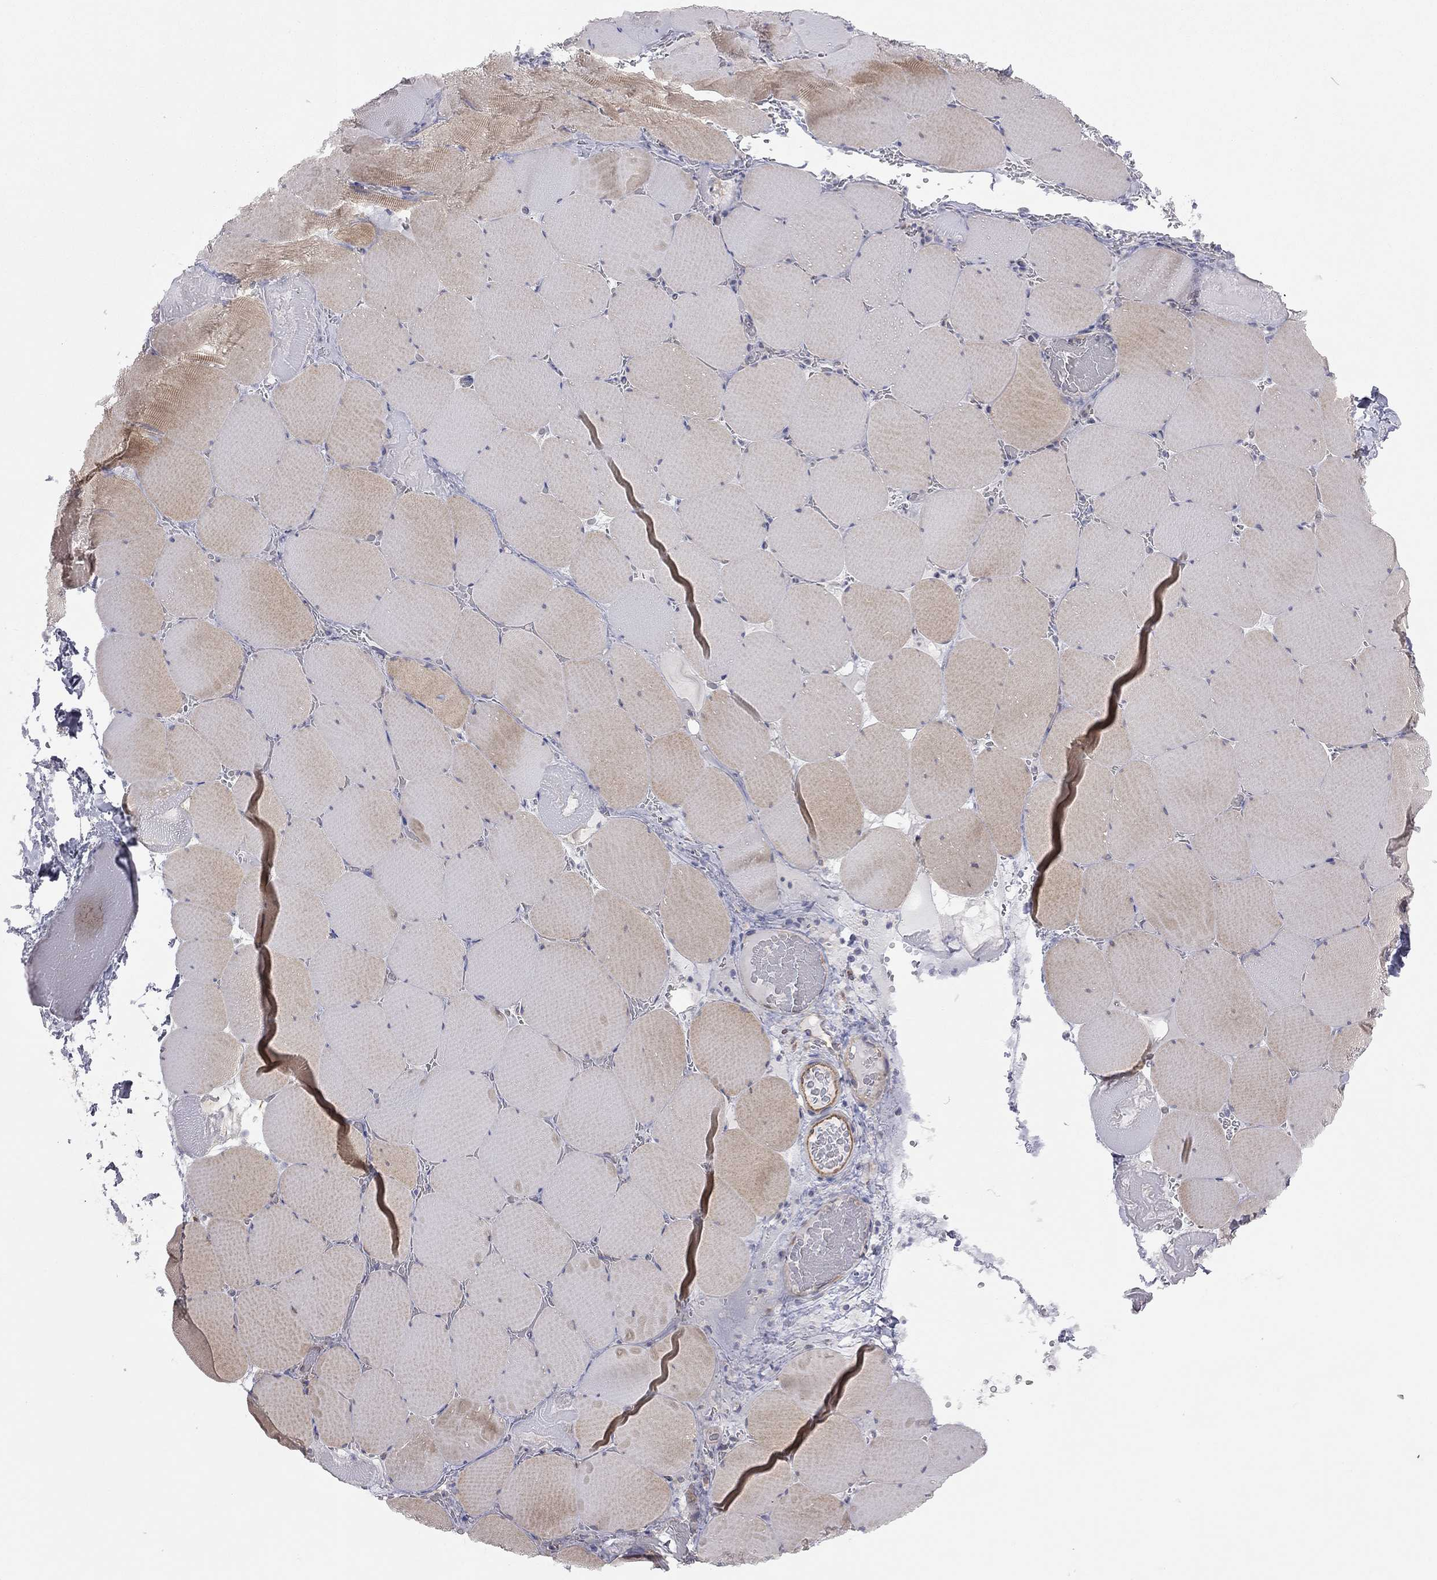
{"staining": {"intensity": "moderate", "quantity": "<25%", "location": "cytoplasmic/membranous"}, "tissue": "skeletal muscle", "cell_type": "Myocytes", "image_type": "normal", "snomed": [{"axis": "morphology", "description": "Normal tissue, NOS"}, {"axis": "morphology", "description": "Malignant melanoma, Metastatic site"}, {"axis": "topography", "description": "Skeletal muscle"}], "caption": "Immunohistochemical staining of unremarkable human skeletal muscle demonstrates low levels of moderate cytoplasmic/membranous positivity in about <25% of myocytes. (IHC, brightfield microscopy, high magnification).", "gene": "GPRC5B", "patient": {"sex": "male", "age": 50}}